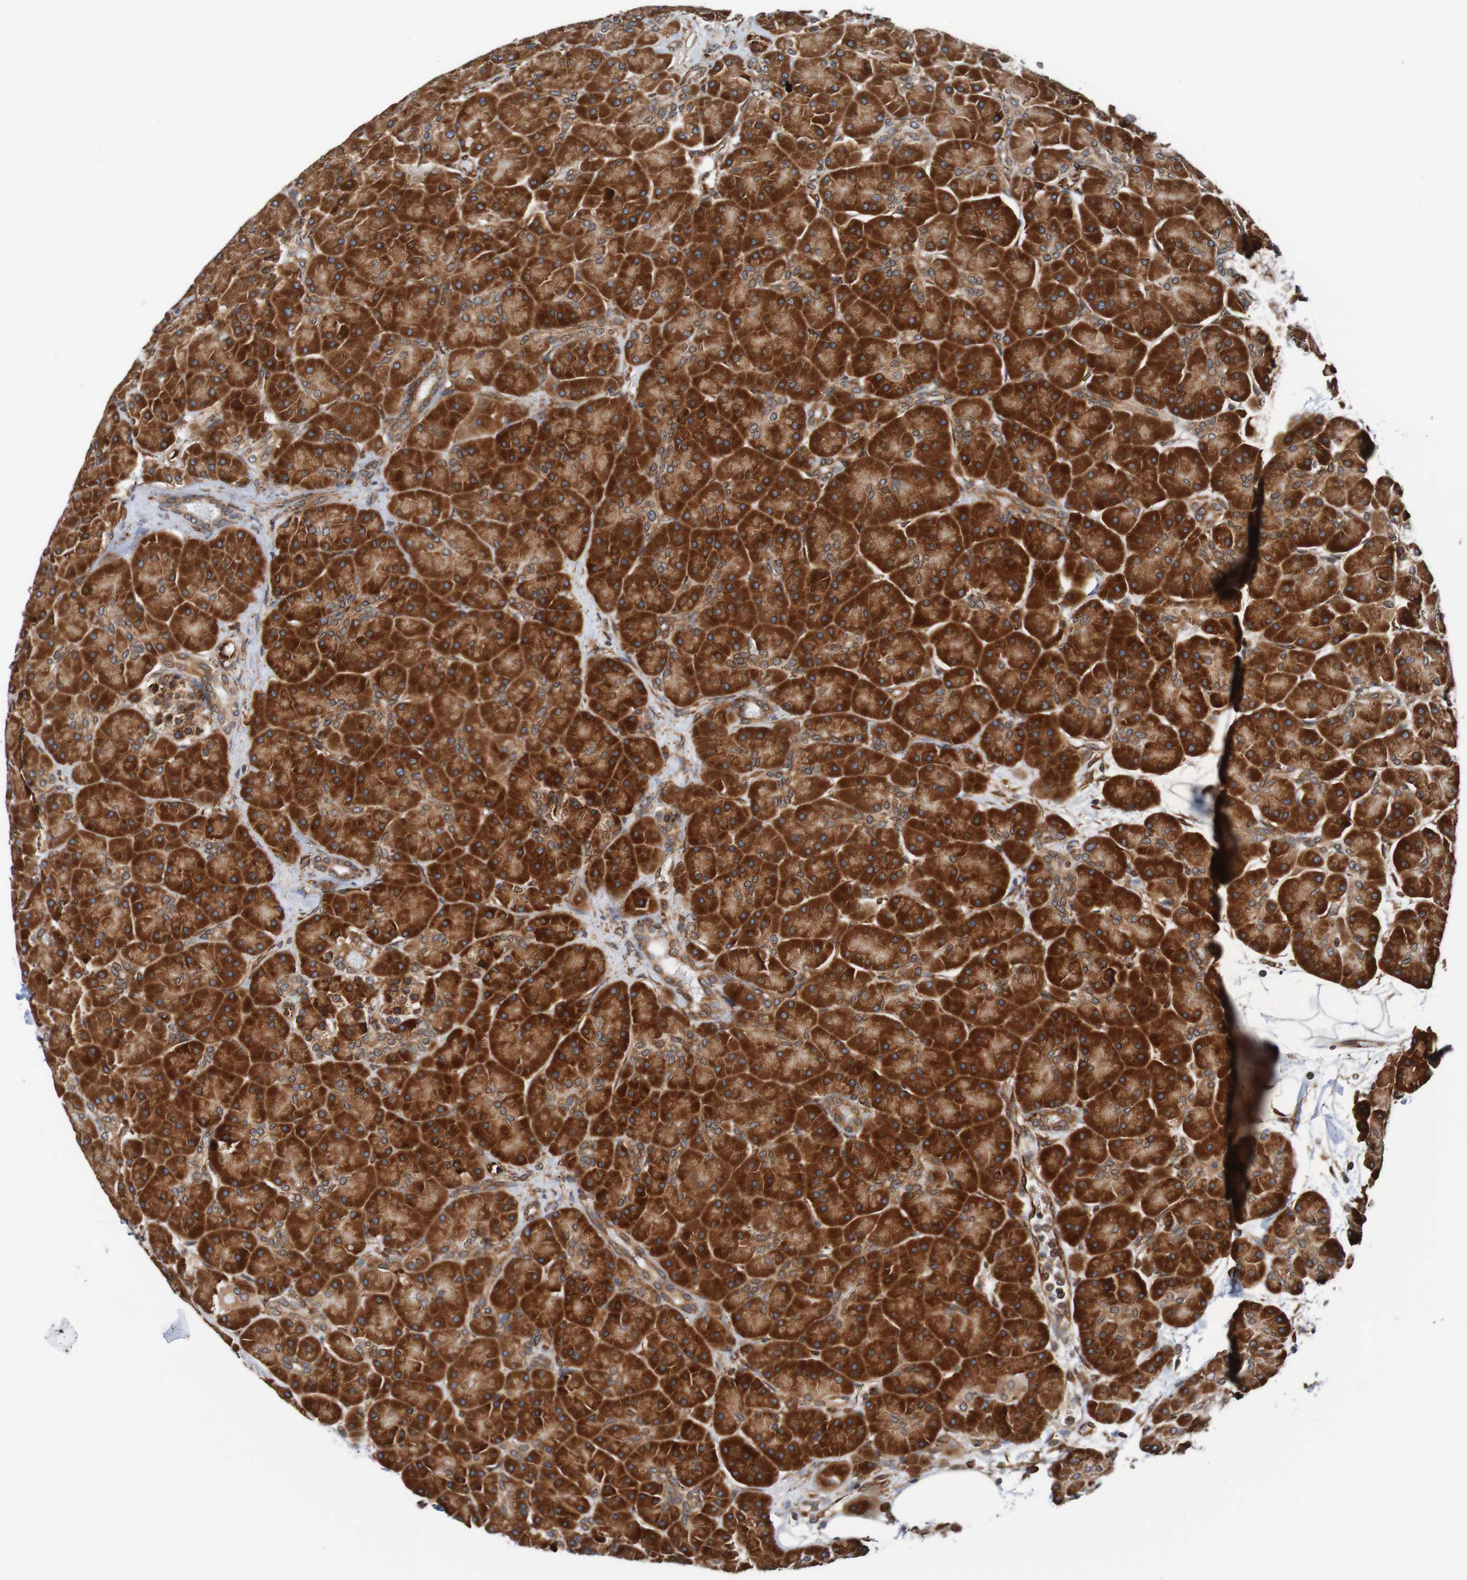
{"staining": {"intensity": "strong", "quantity": ">75%", "location": "cytoplasmic/membranous"}, "tissue": "pancreas", "cell_type": "Exocrine glandular cells", "image_type": "normal", "snomed": [{"axis": "morphology", "description": "Normal tissue, NOS"}, {"axis": "topography", "description": "Pancreas"}], "caption": "Brown immunohistochemical staining in unremarkable human pancreas exhibits strong cytoplasmic/membranous positivity in approximately >75% of exocrine glandular cells.", "gene": "TMEM109", "patient": {"sex": "male", "age": 66}}